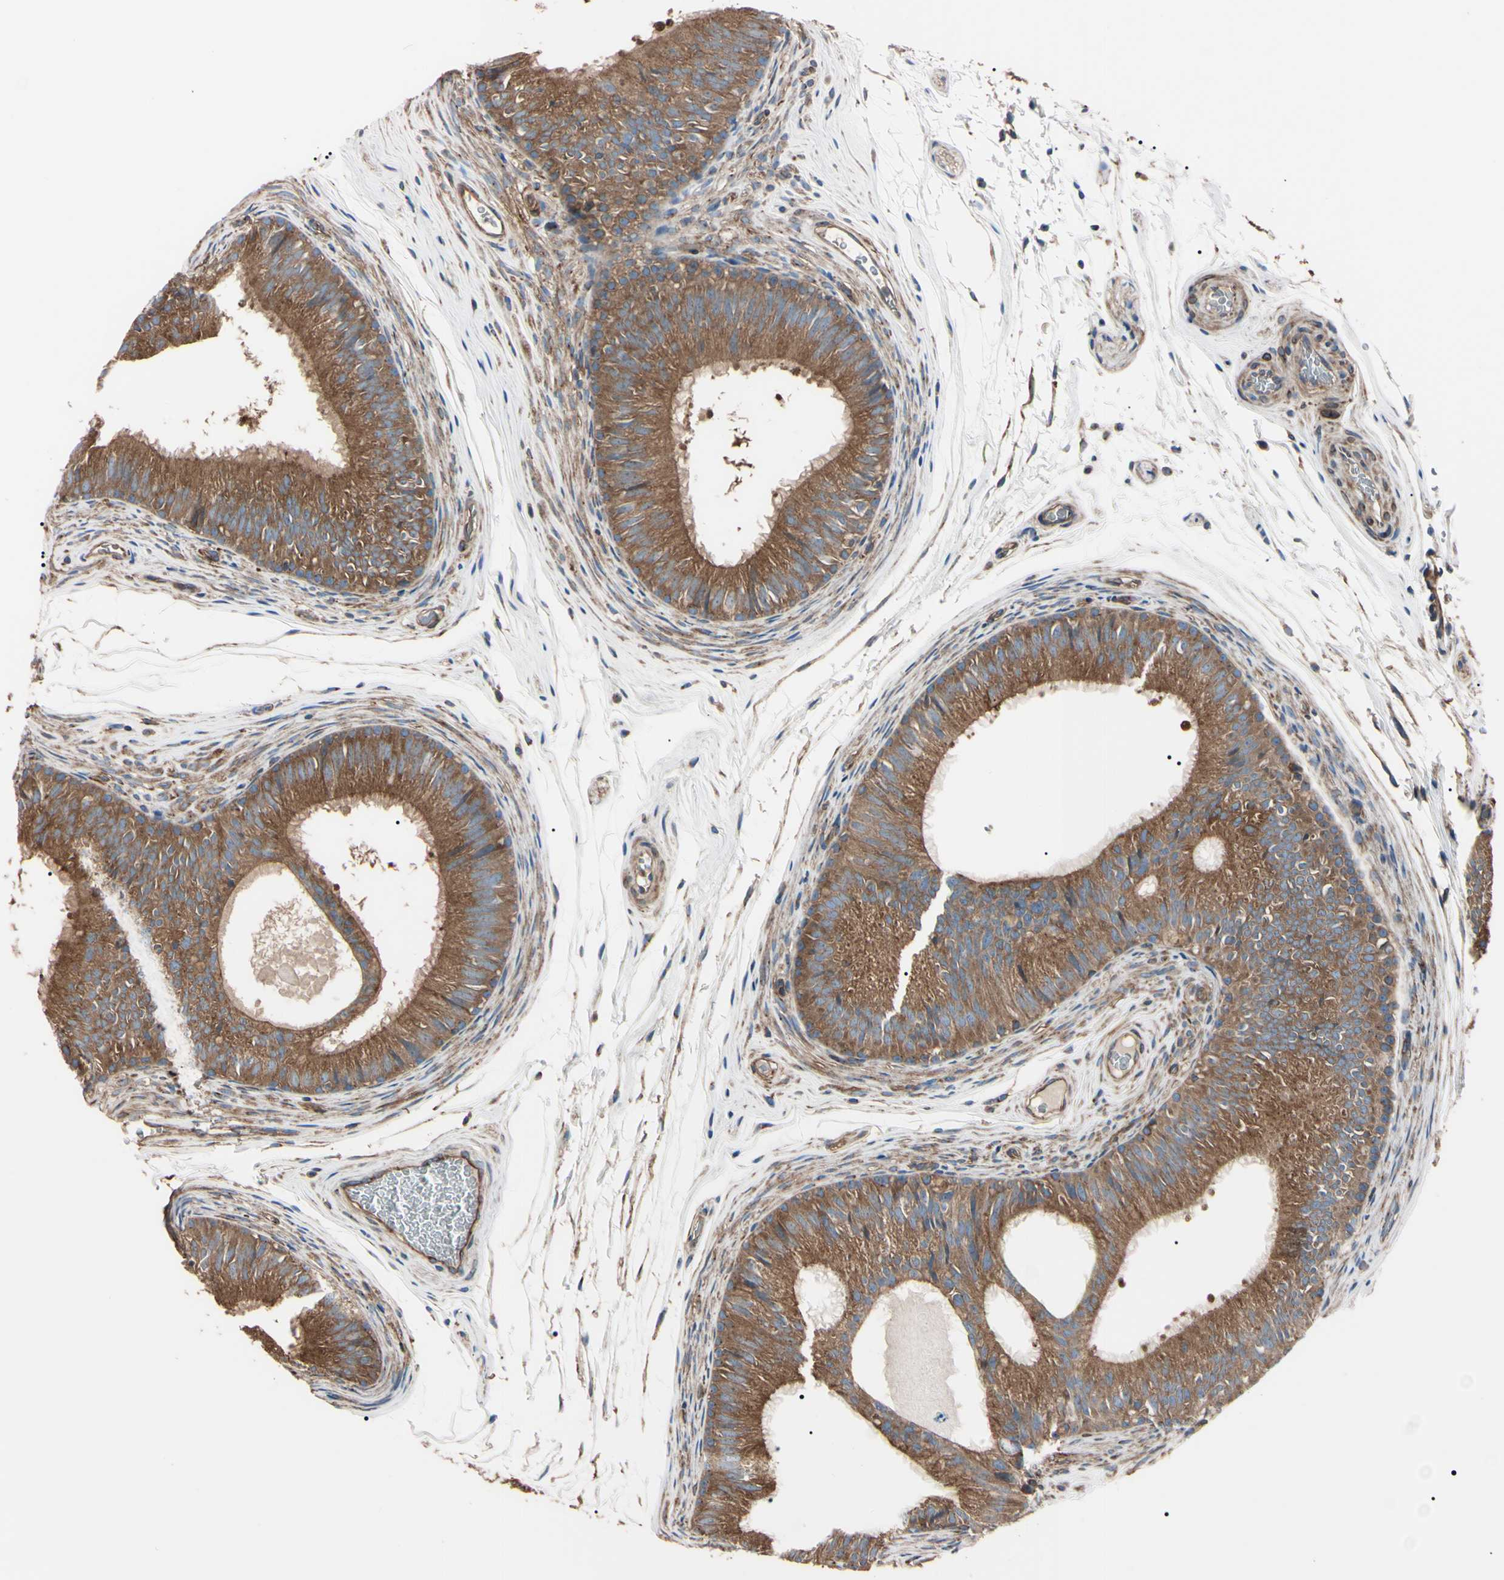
{"staining": {"intensity": "moderate", "quantity": ">75%", "location": "cytoplasmic/membranous"}, "tissue": "epididymis", "cell_type": "Glandular cells", "image_type": "normal", "snomed": [{"axis": "morphology", "description": "Normal tissue, NOS"}, {"axis": "topography", "description": "Epididymis"}], "caption": "Normal epididymis exhibits moderate cytoplasmic/membranous staining in approximately >75% of glandular cells.", "gene": "PRKACA", "patient": {"sex": "male", "age": 36}}